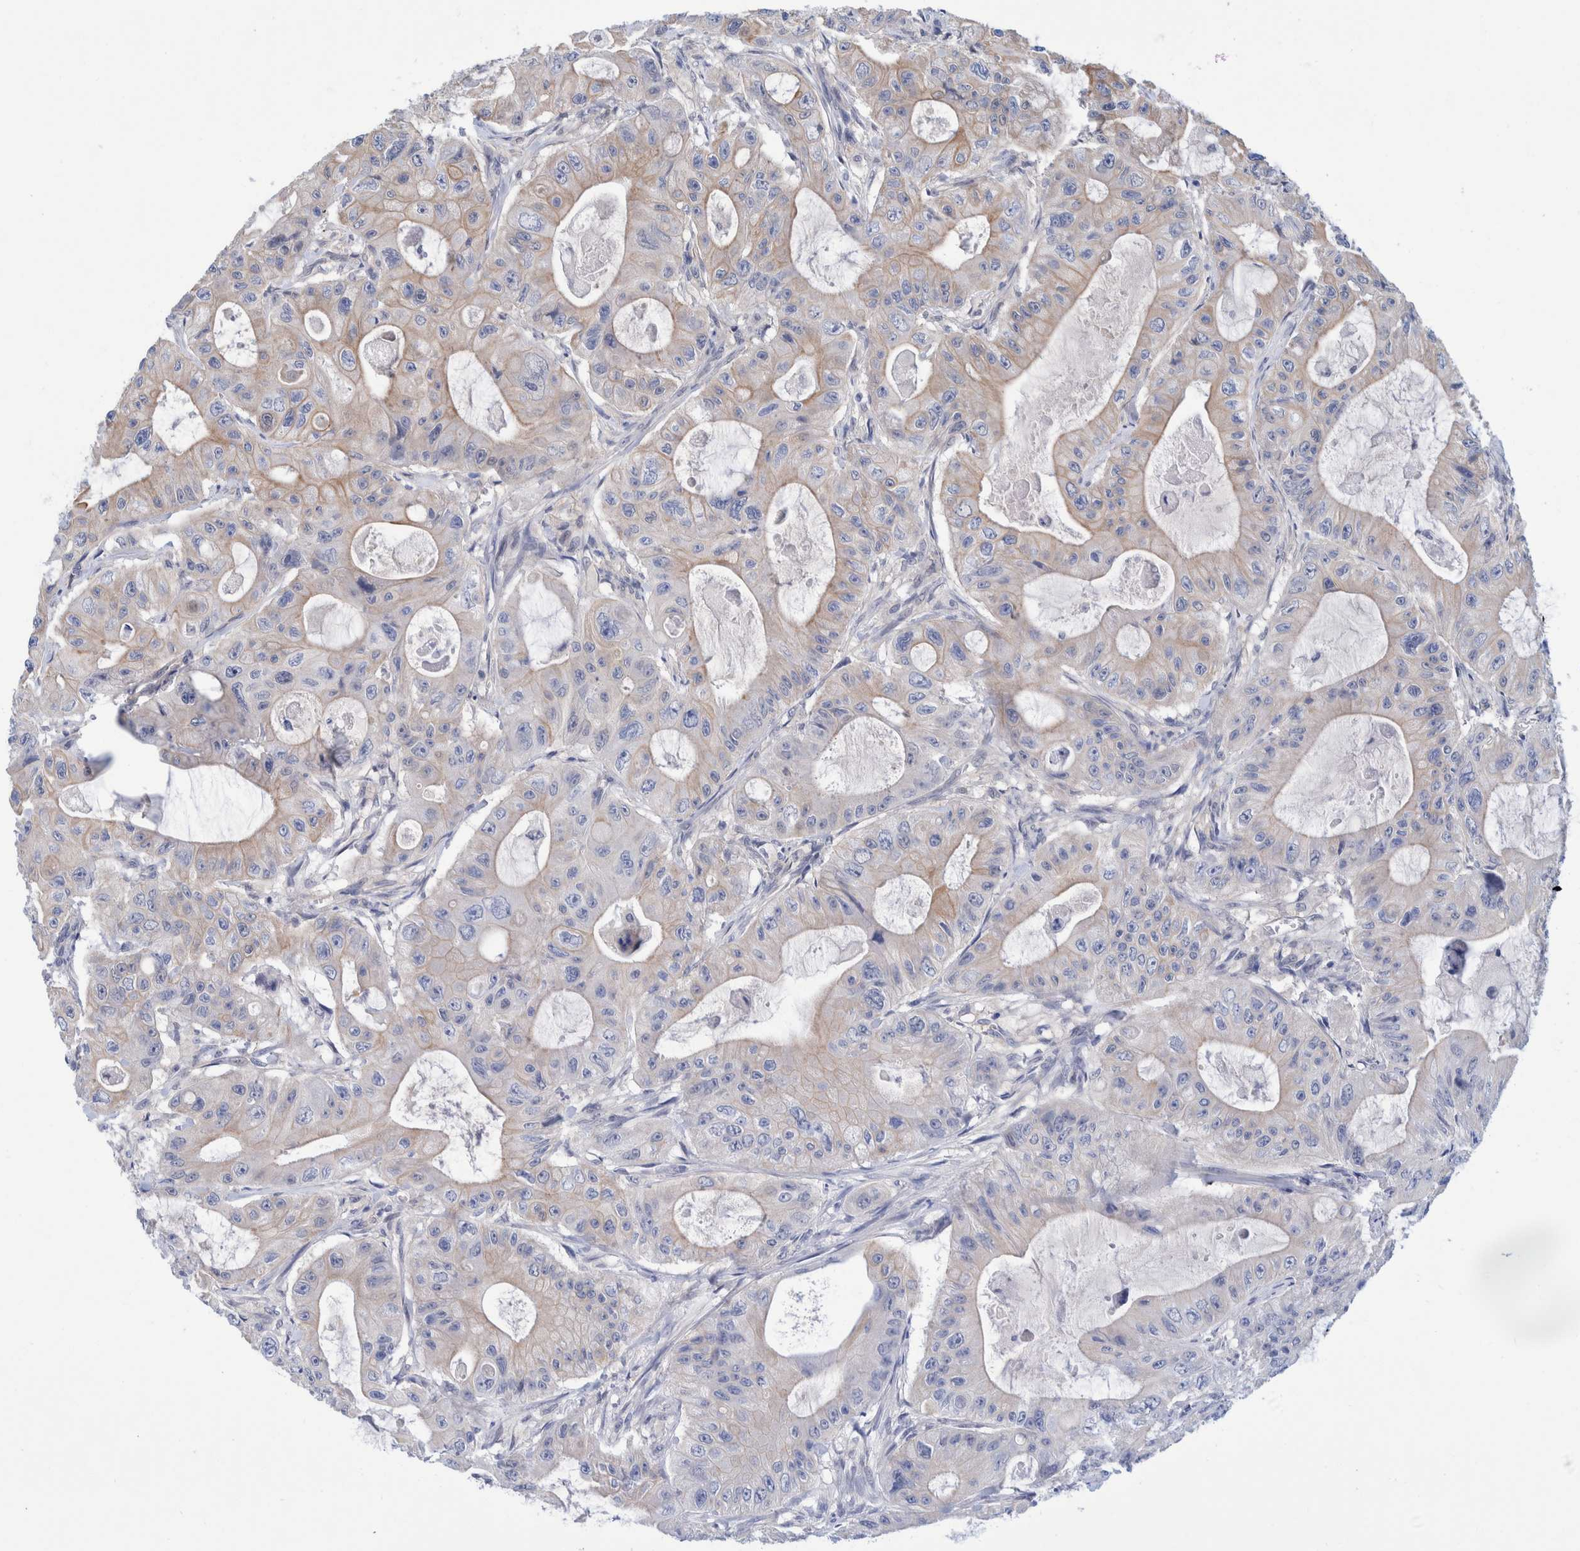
{"staining": {"intensity": "weak", "quantity": "25%-75%", "location": "cytoplasmic/membranous"}, "tissue": "colorectal cancer", "cell_type": "Tumor cells", "image_type": "cancer", "snomed": [{"axis": "morphology", "description": "Adenocarcinoma, NOS"}, {"axis": "topography", "description": "Colon"}], "caption": "Protein positivity by IHC reveals weak cytoplasmic/membranous positivity in about 25%-75% of tumor cells in adenocarcinoma (colorectal).", "gene": "PFAS", "patient": {"sex": "female", "age": 46}}